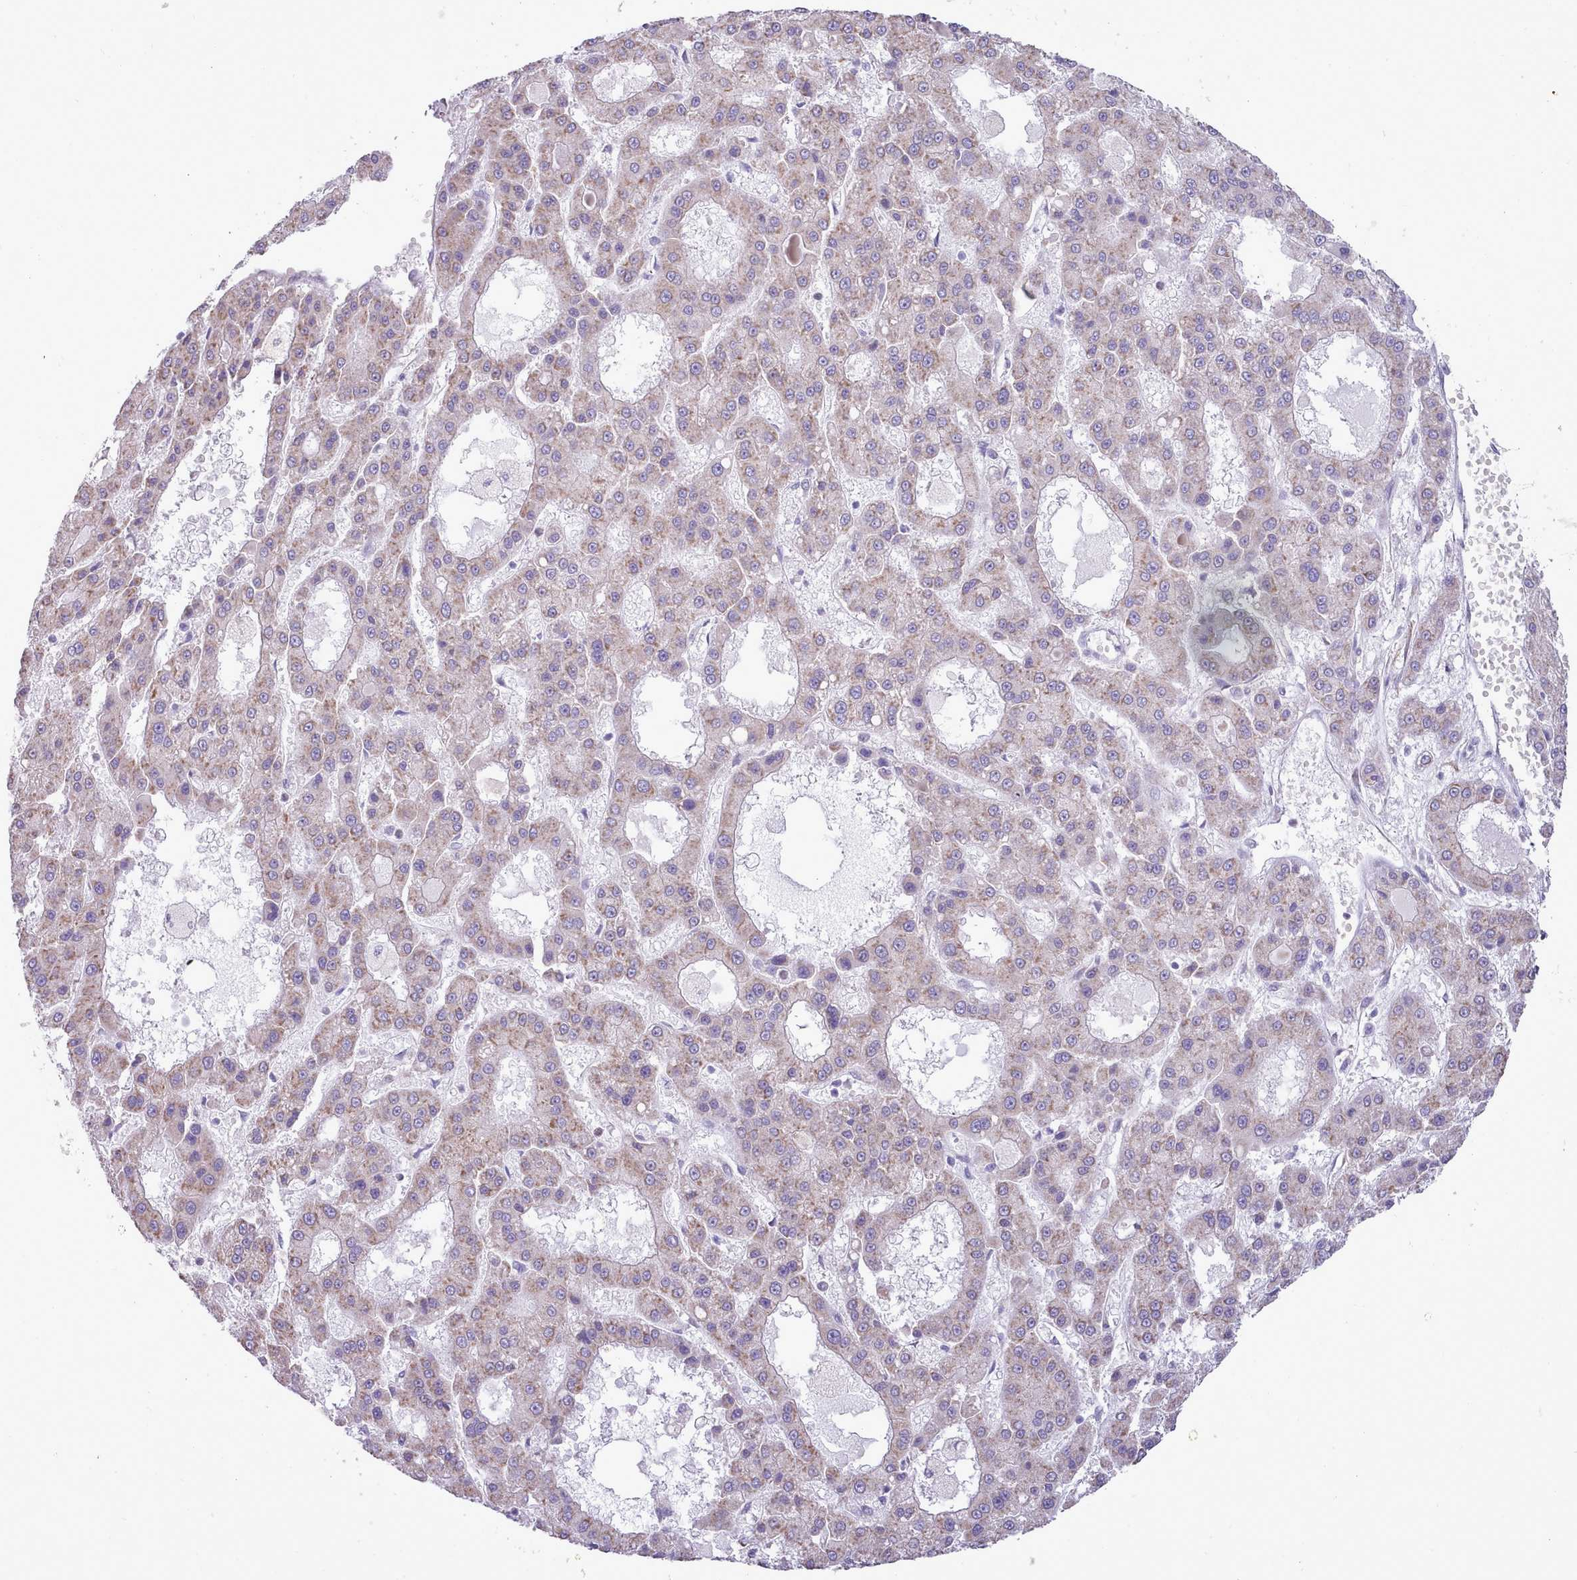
{"staining": {"intensity": "weak", "quantity": "25%-75%", "location": "cytoplasmic/membranous"}, "tissue": "liver cancer", "cell_type": "Tumor cells", "image_type": "cancer", "snomed": [{"axis": "morphology", "description": "Carcinoma, Hepatocellular, NOS"}, {"axis": "topography", "description": "Liver"}], "caption": "Immunohistochemical staining of liver cancer shows weak cytoplasmic/membranous protein positivity in about 25%-75% of tumor cells. (DAB (3,3'-diaminobenzidine) = brown stain, brightfield microscopy at high magnification).", "gene": "SEC61B", "patient": {"sex": "male", "age": 70}}